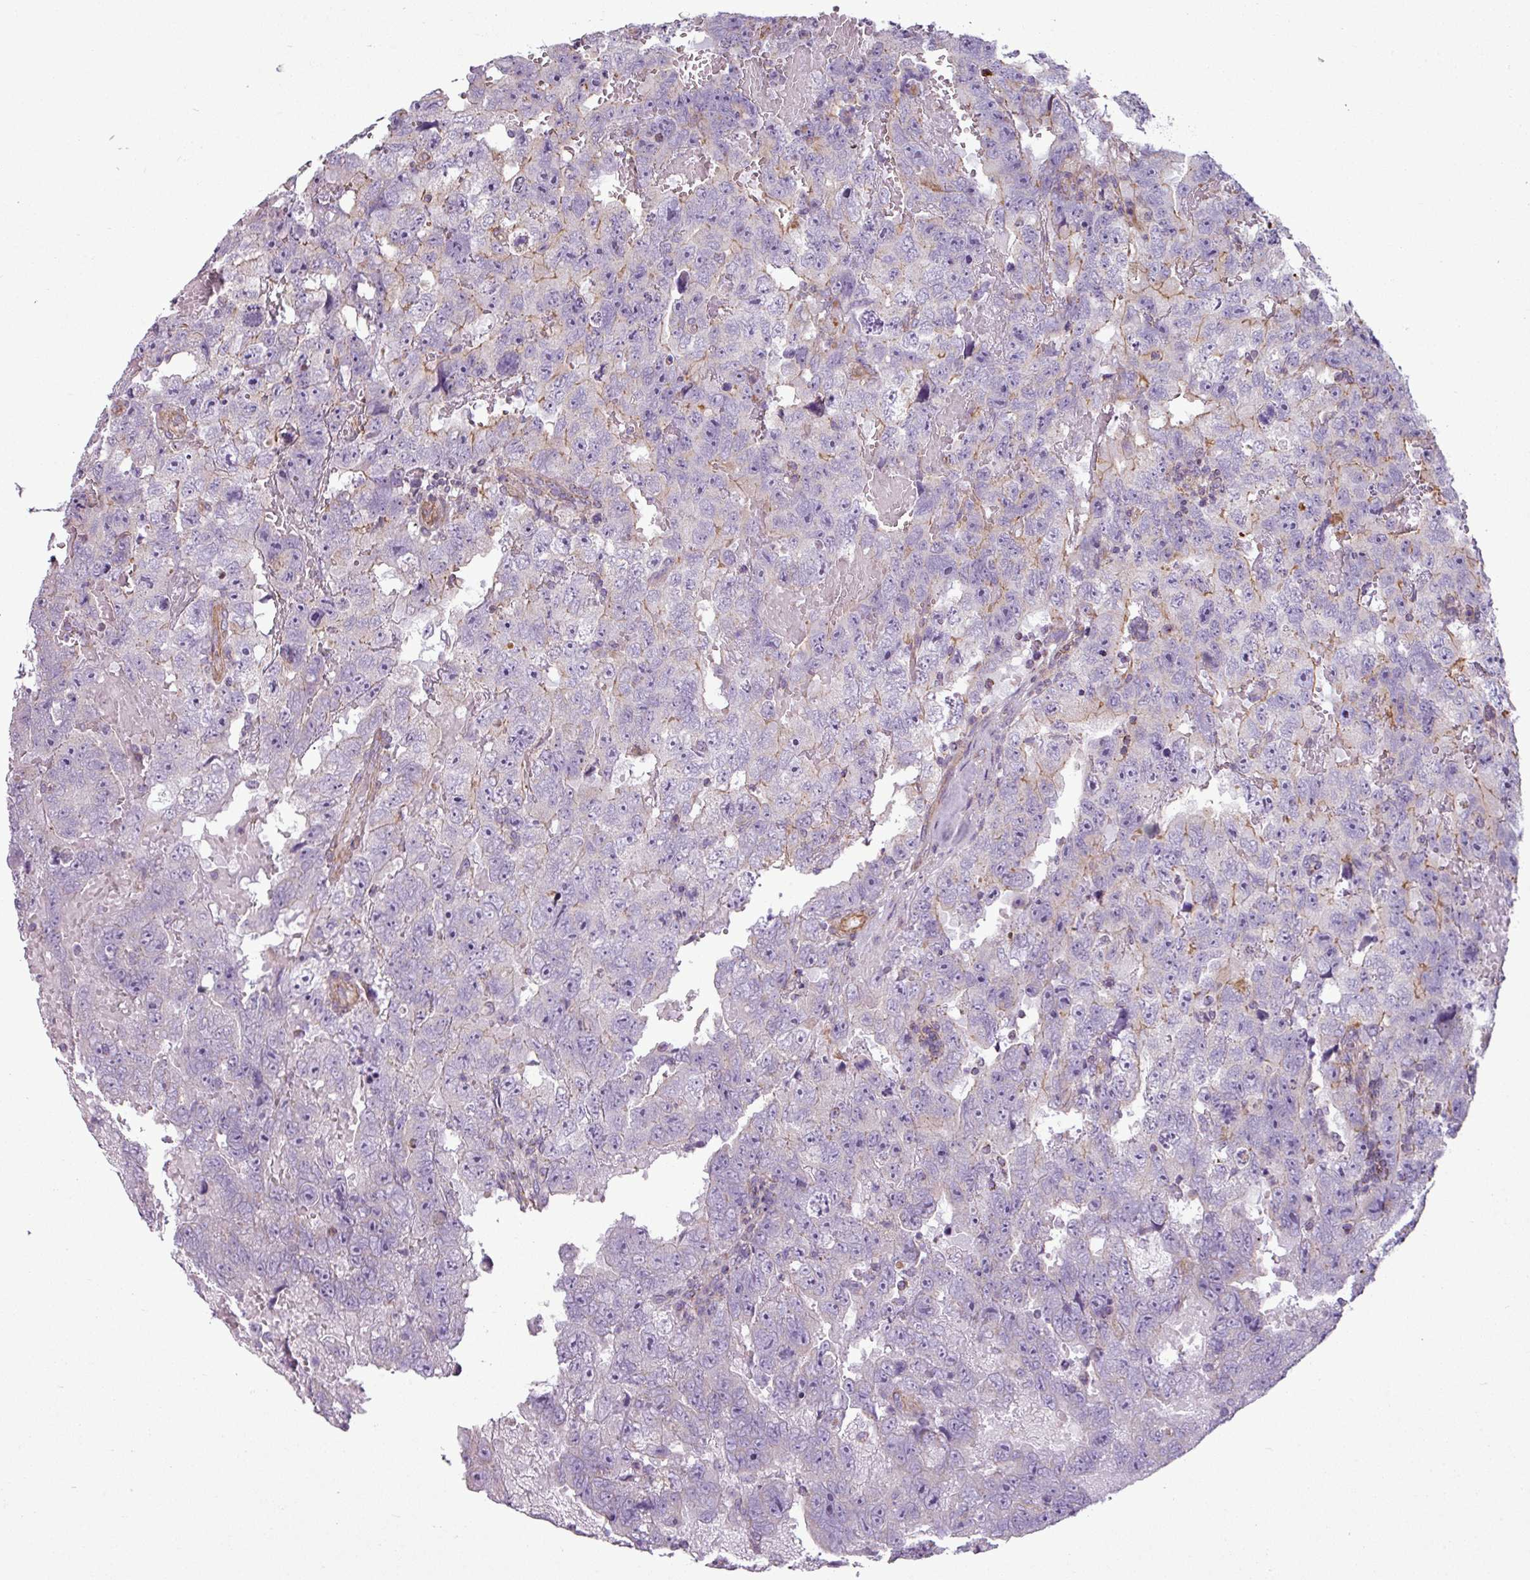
{"staining": {"intensity": "negative", "quantity": "none", "location": "none"}, "tissue": "testis cancer", "cell_type": "Tumor cells", "image_type": "cancer", "snomed": [{"axis": "morphology", "description": "Carcinoma, Embryonal, NOS"}, {"axis": "topography", "description": "Testis"}], "caption": "Immunohistochemical staining of human testis cancer (embryonal carcinoma) displays no significant staining in tumor cells.", "gene": "BTN2A2", "patient": {"sex": "male", "age": 45}}